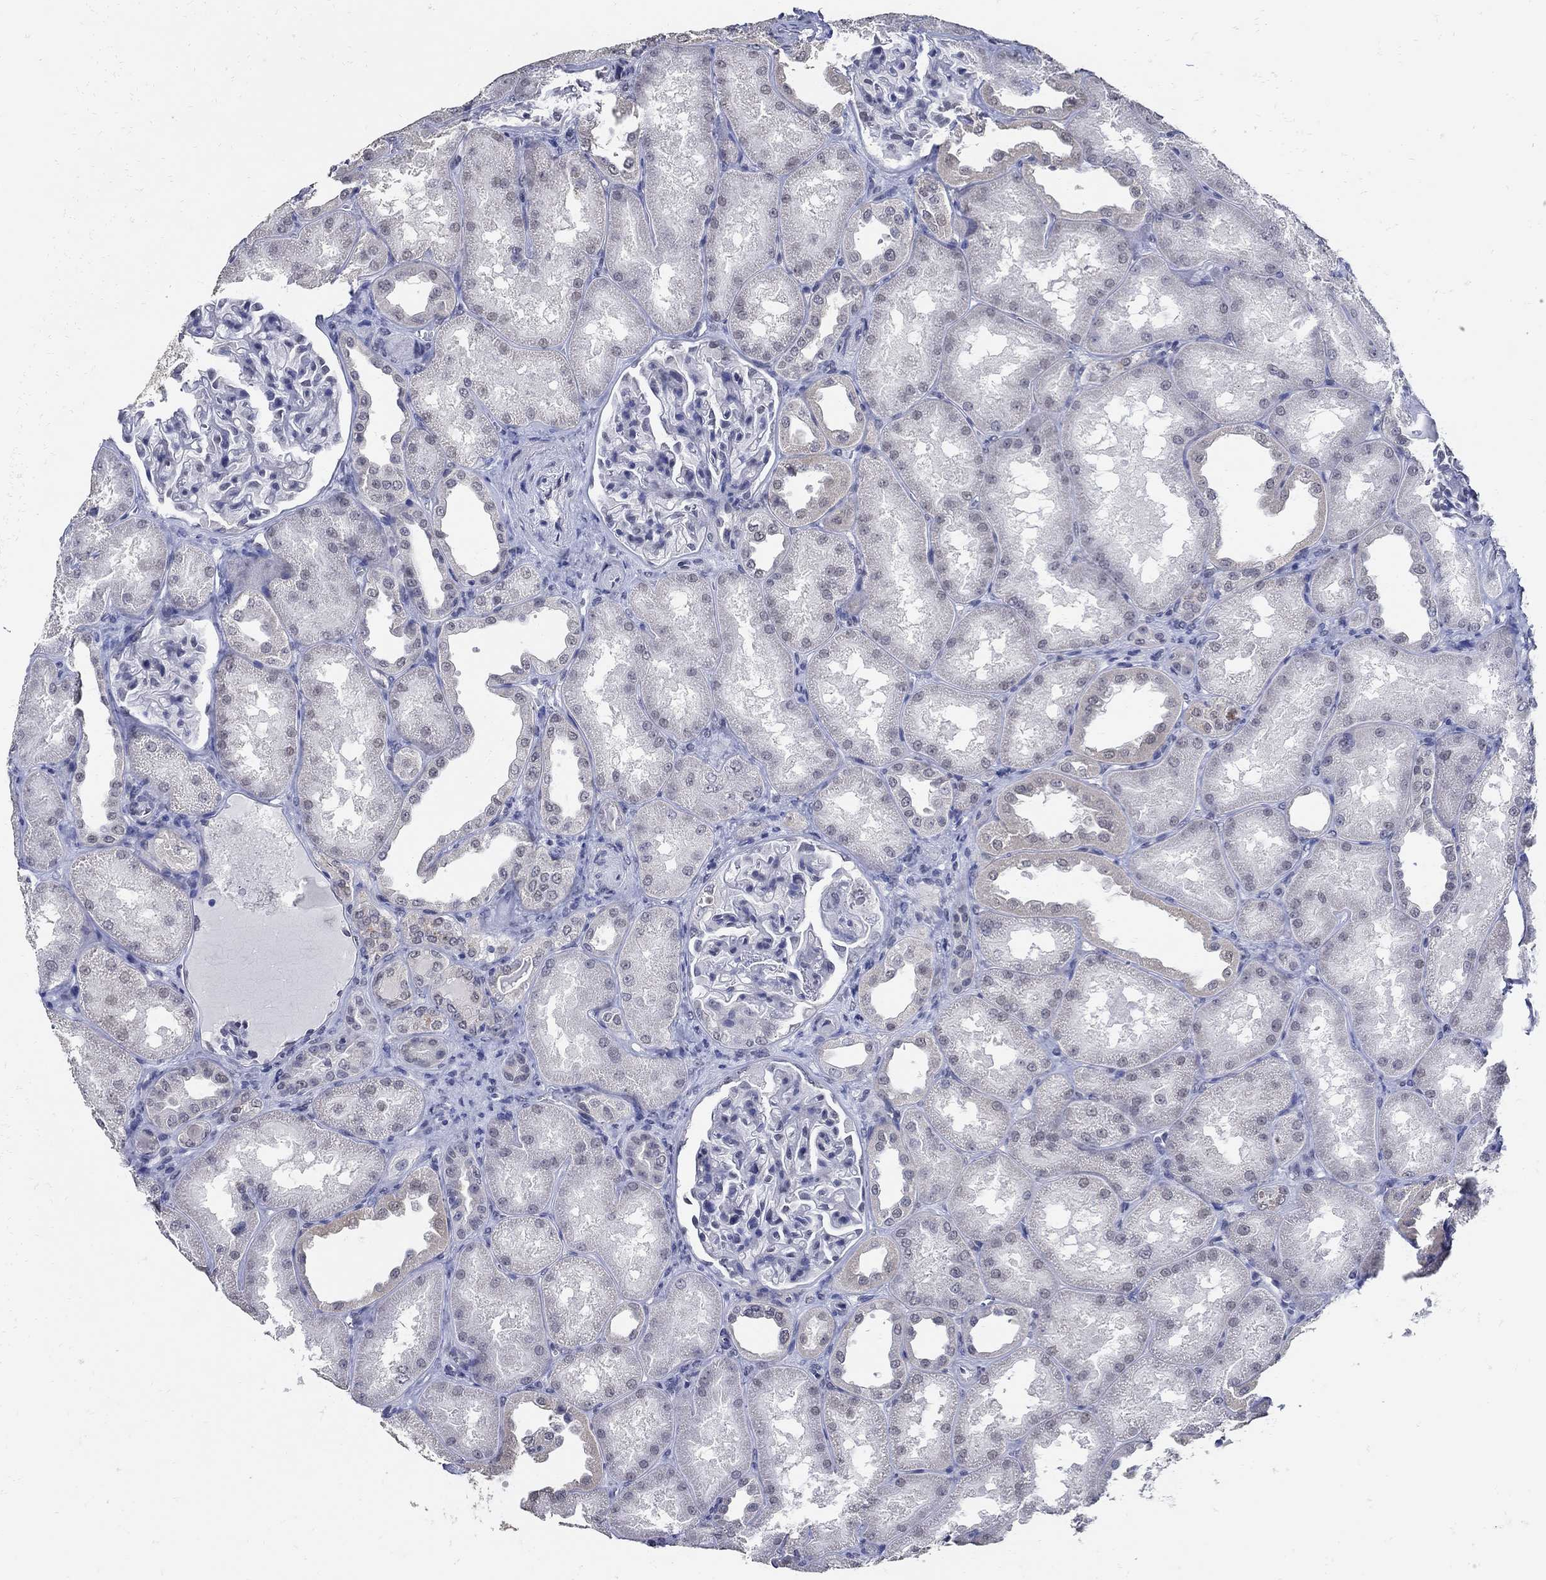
{"staining": {"intensity": "negative", "quantity": "none", "location": "none"}, "tissue": "kidney", "cell_type": "Cells in glomeruli", "image_type": "normal", "snomed": [{"axis": "morphology", "description": "Normal tissue, NOS"}, {"axis": "topography", "description": "Kidney"}], "caption": "Immunohistochemical staining of normal human kidney demonstrates no significant staining in cells in glomeruli. (DAB immunohistochemistry (IHC) with hematoxylin counter stain).", "gene": "KCNN3", "patient": {"sex": "male", "age": 61}}